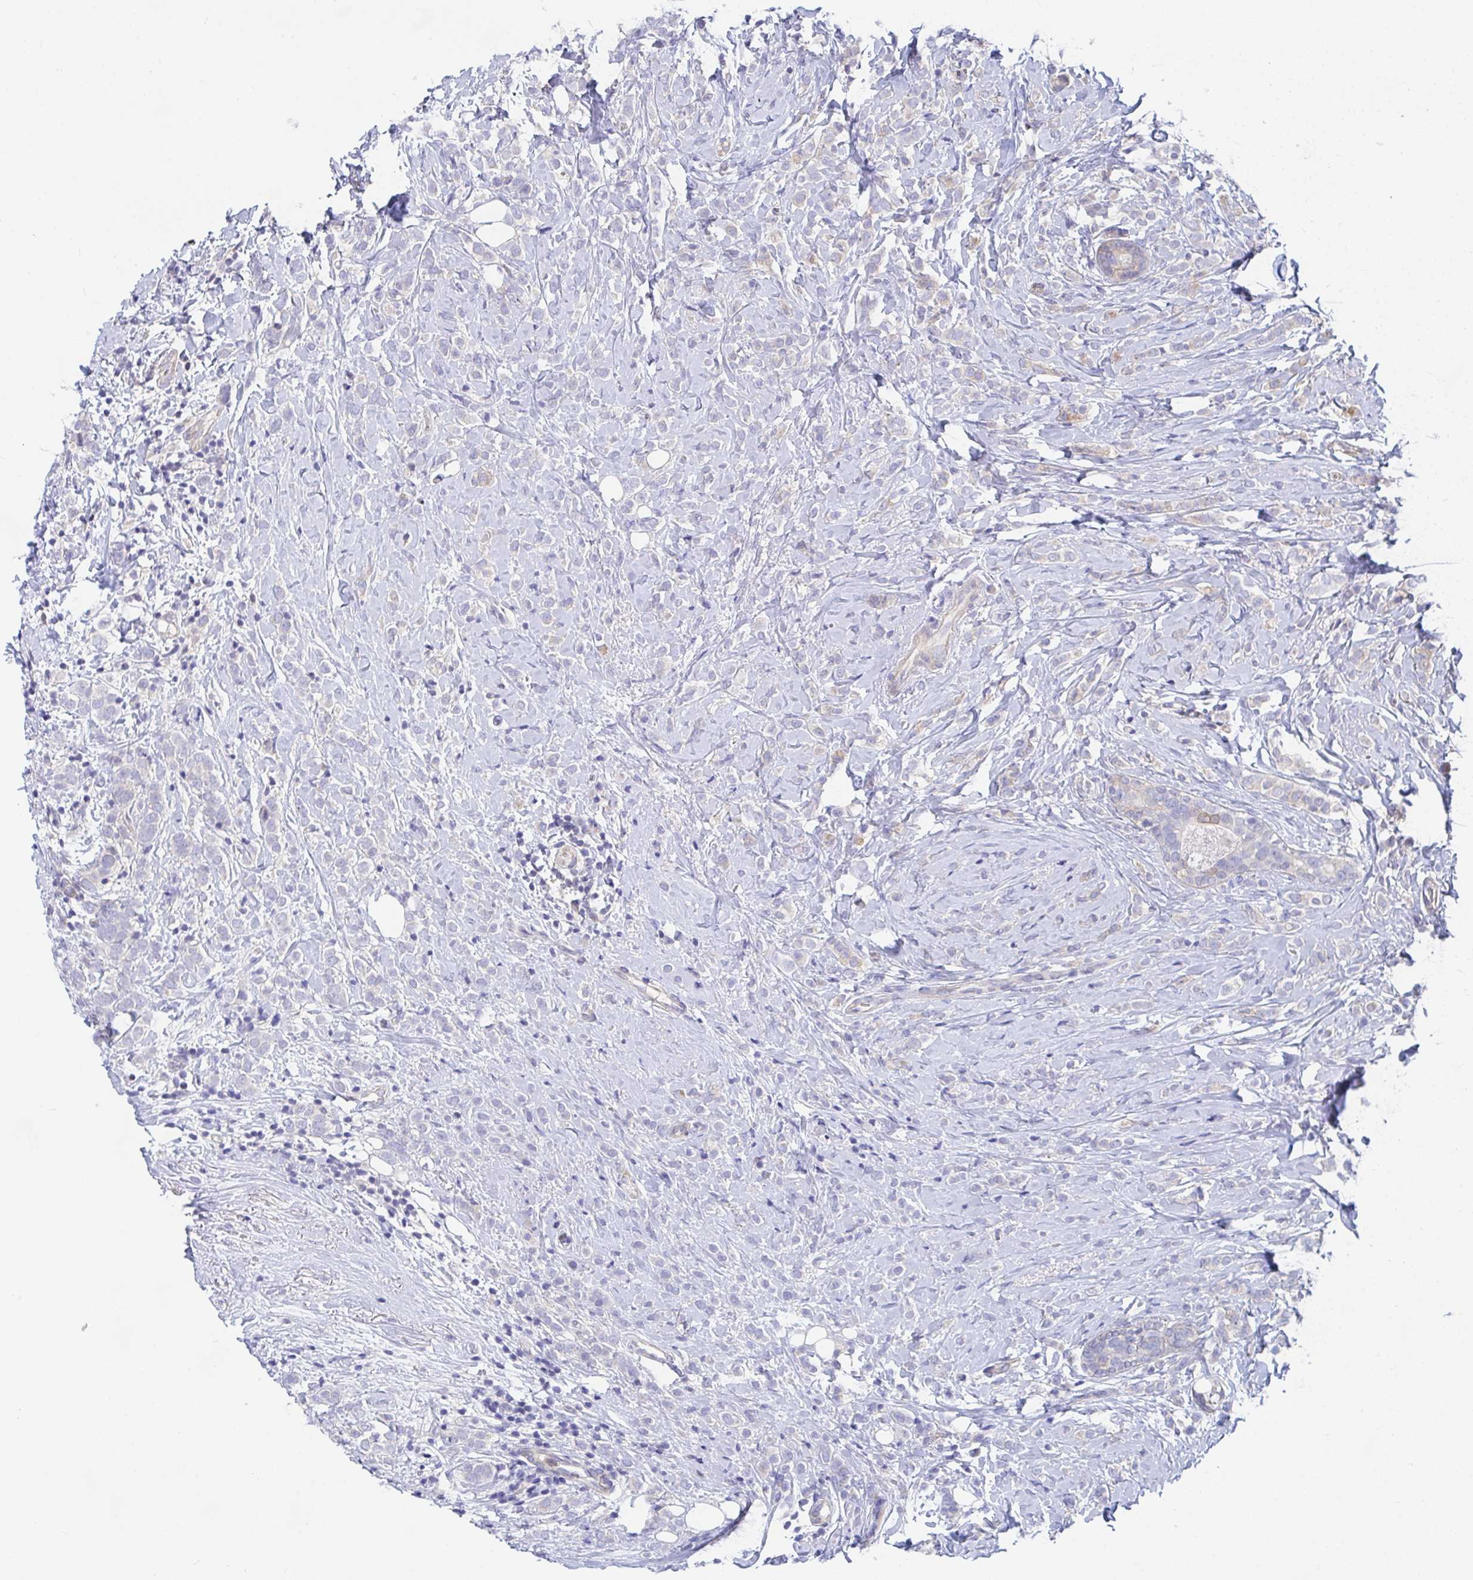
{"staining": {"intensity": "negative", "quantity": "none", "location": "none"}, "tissue": "breast cancer", "cell_type": "Tumor cells", "image_type": "cancer", "snomed": [{"axis": "morphology", "description": "Lobular carcinoma"}, {"axis": "topography", "description": "Breast"}], "caption": "Protein analysis of breast lobular carcinoma demonstrates no significant staining in tumor cells.", "gene": "P2RX3", "patient": {"sex": "female", "age": 49}}